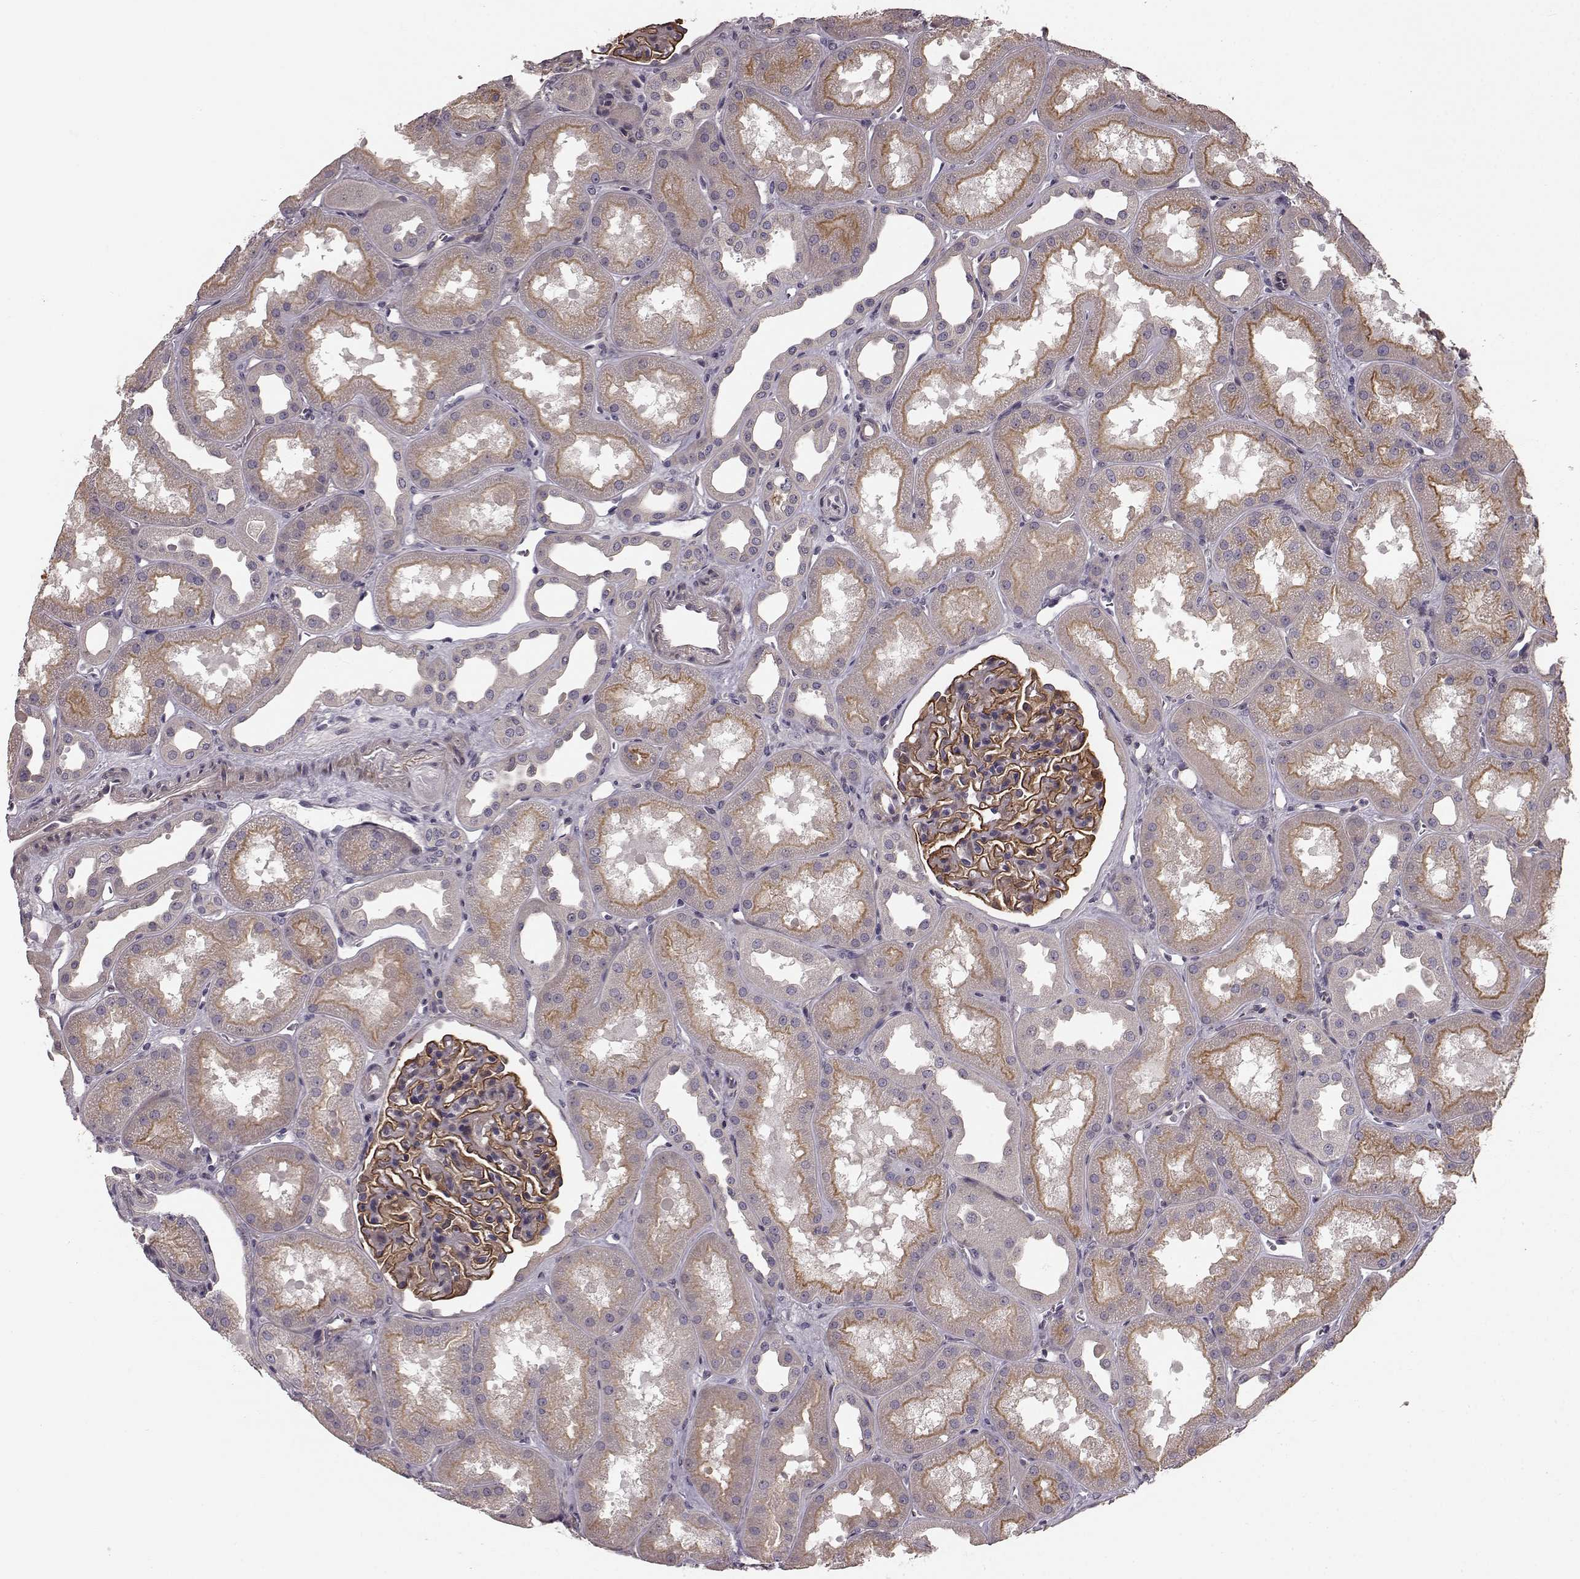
{"staining": {"intensity": "strong", "quantity": "25%-75%", "location": "cytoplasmic/membranous"}, "tissue": "kidney", "cell_type": "Cells in glomeruli", "image_type": "normal", "snomed": [{"axis": "morphology", "description": "Normal tissue, NOS"}, {"axis": "topography", "description": "Kidney"}], "caption": "Cells in glomeruli demonstrate strong cytoplasmic/membranous expression in approximately 25%-75% of cells in normal kidney.", "gene": "SLC22A18", "patient": {"sex": "male", "age": 61}}